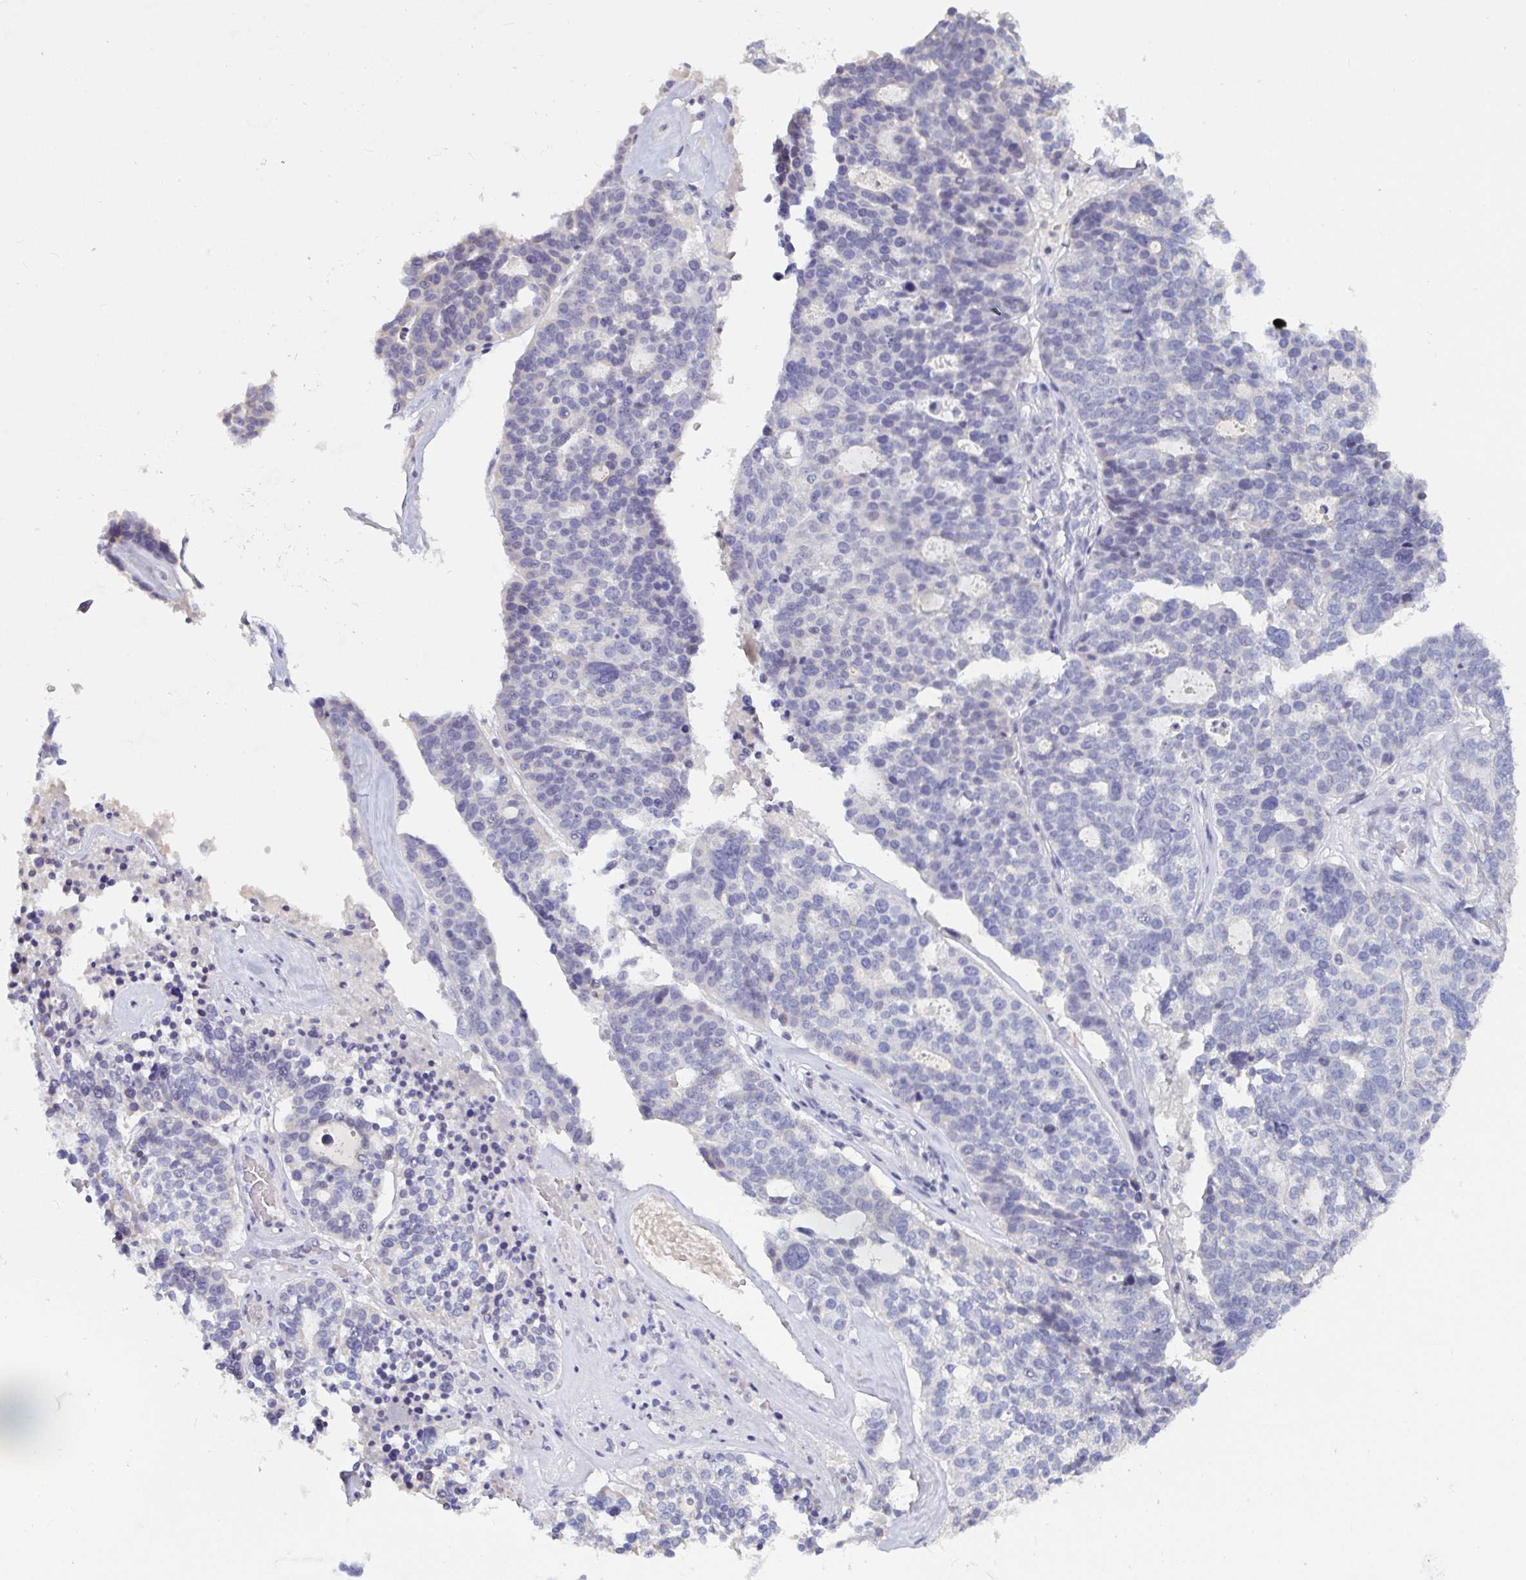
{"staining": {"intensity": "negative", "quantity": "none", "location": "none"}, "tissue": "ovarian cancer", "cell_type": "Tumor cells", "image_type": "cancer", "snomed": [{"axis": "morphology", "description": "Cystadenocarcinoma, serous, NOS"}, {"axis": "topography", "description": "Ovary"}], "caption": "Ovarian serous cystadenocarcinoma was stained to show a protein in brown. There is no significant expression in tumor cells.", "gene": "MYC", "patient": {"sex": "female", "age": 59}}